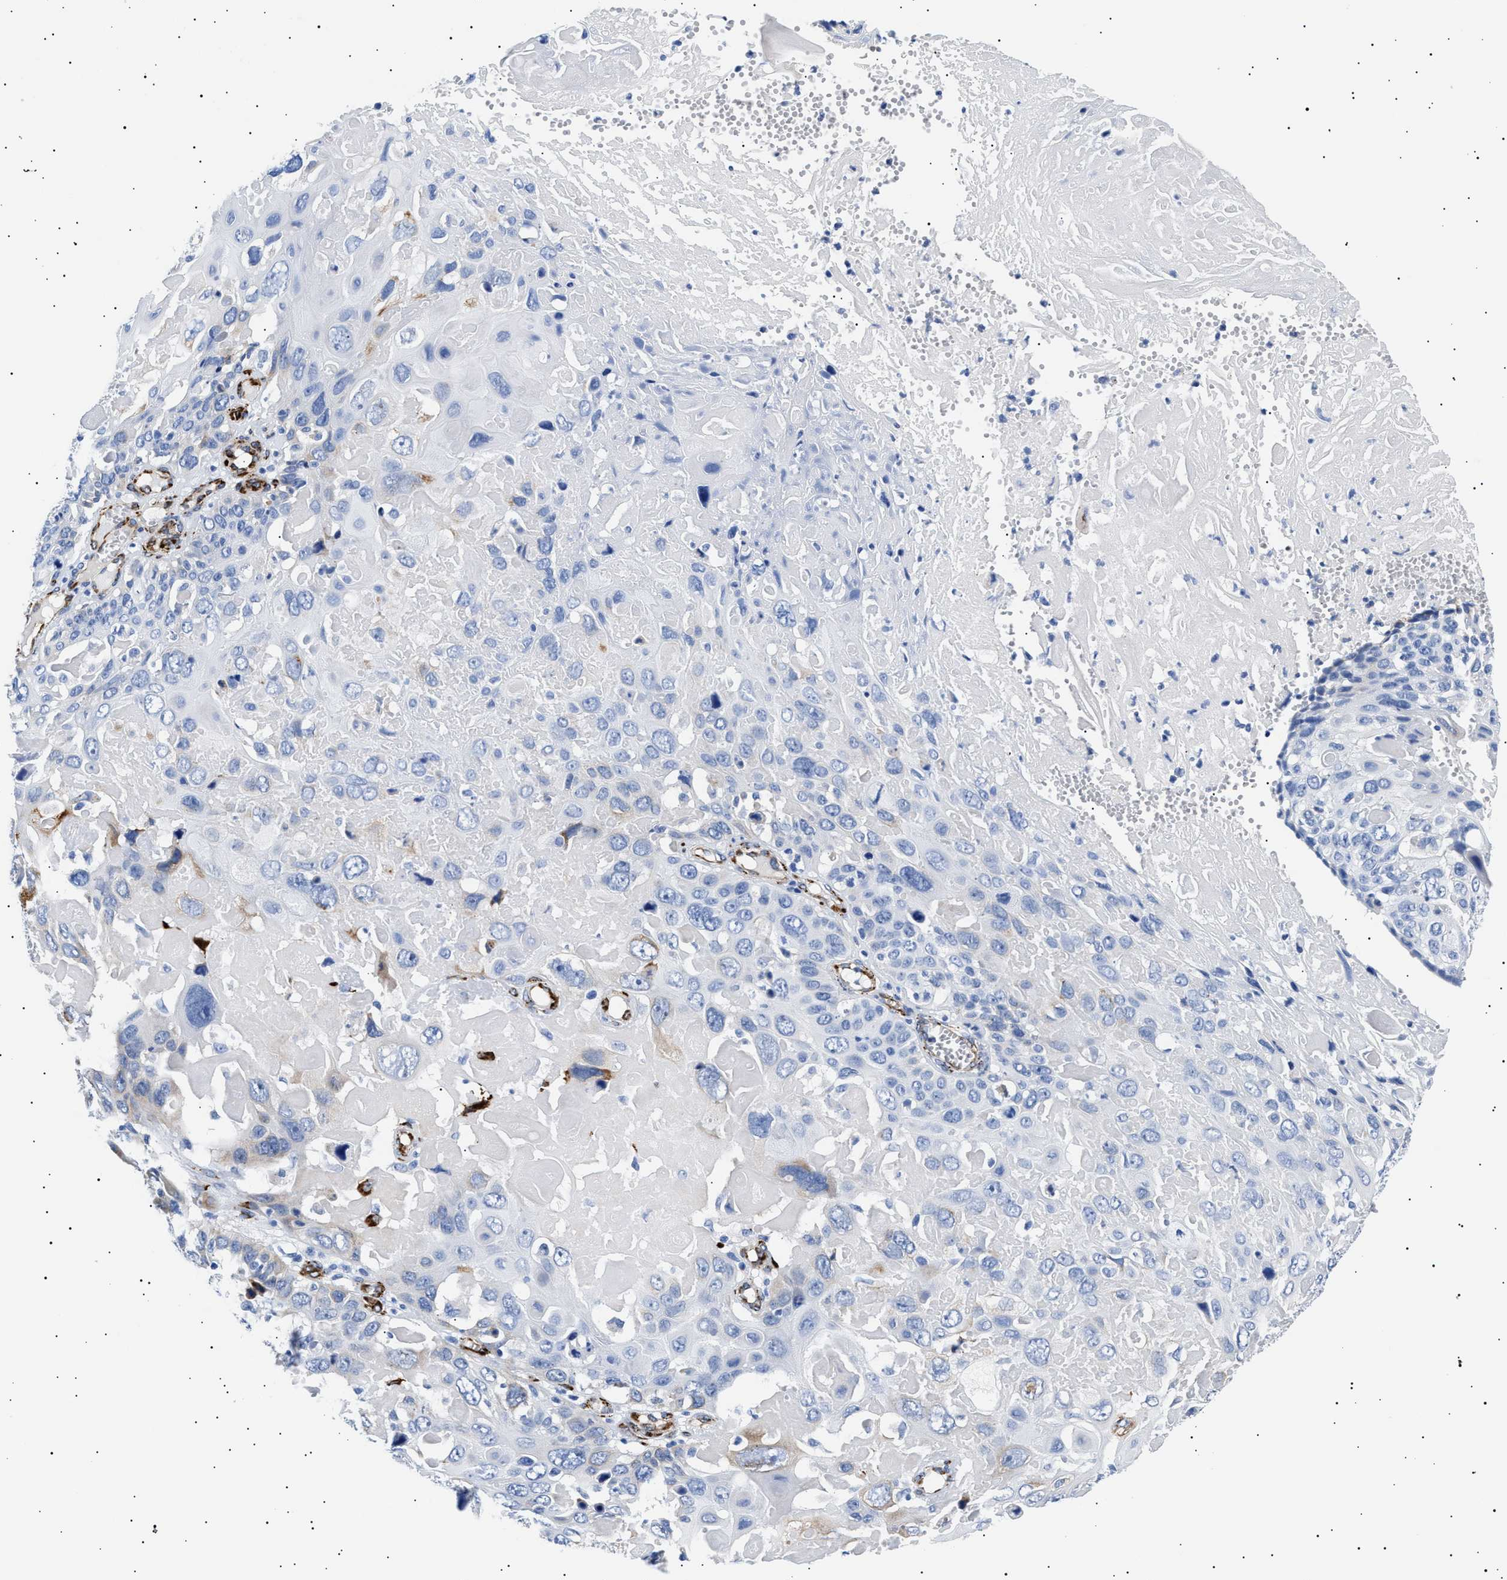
{"staining": {"intensity": "negative", "quantity": "none", "location": "none"}, "tissue": "cervical cancer", "cell_type": "Tumor cells", "image_type": "cancer", "snomed": [{"axis": "morphology", "description": "Squamous cell carcinoma, NOS"}, {"axis": "topography", "description": "Cervix"}], "caption": "The histopathology image demonstrates no staining of tumor cells in squamous cell carcinoma (cervical).", "gene": "HEMGN", "patient": {"sex": "female", "age": 74}}